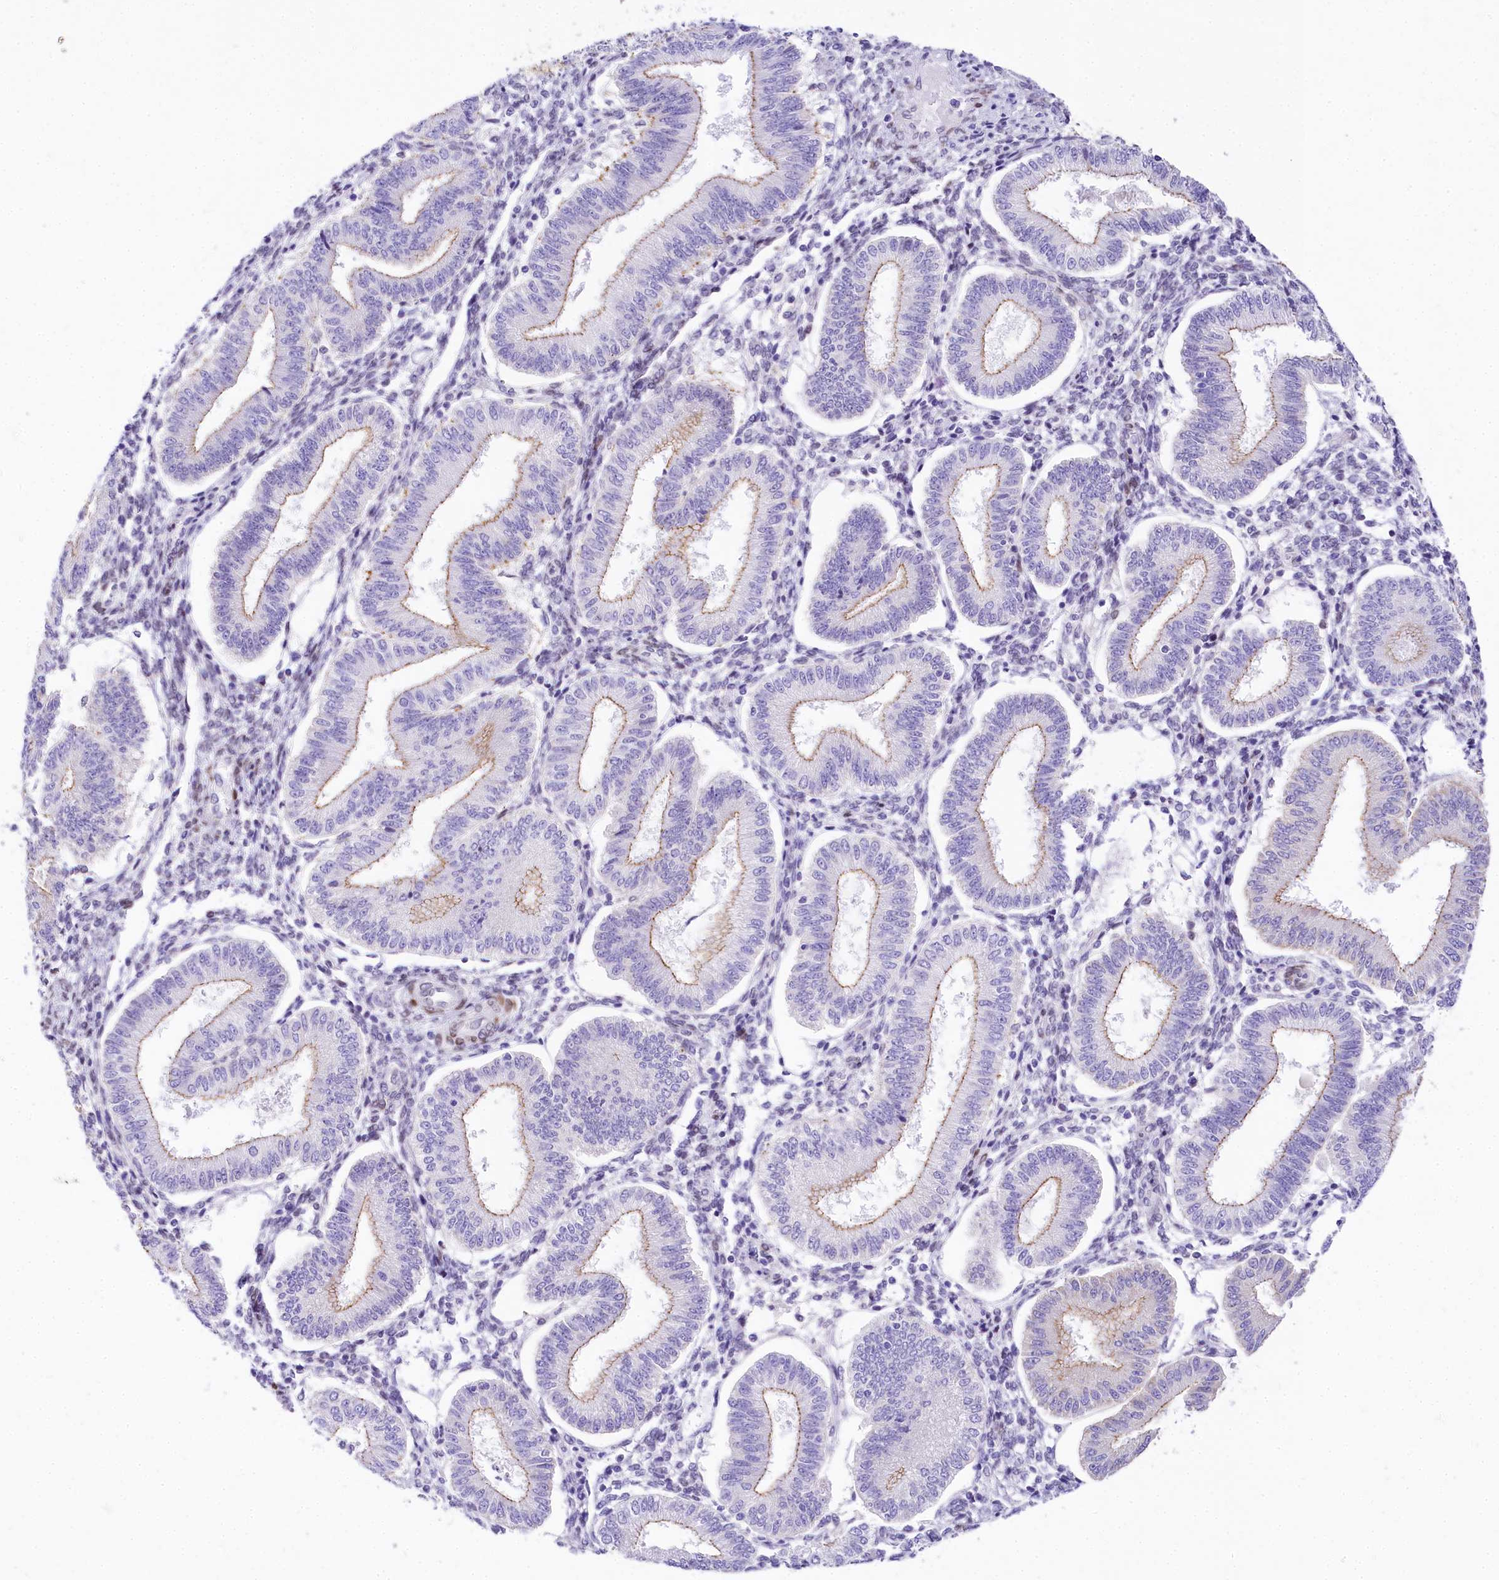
{"staining": {"intensity": "negative", "quantity": "none", "location": "none"}, "tissue": "endometrium", "cell_type": "Cells in endometrial stroma", "image_type": "normal", "snomed": [{"axis": "morphology", "description": "Normal tissue, NOS"}, {"axis": "topography", "description": "Endometrium"}], "caption": "Cells in endometrial stroma show no significant staining in normal endometrium. The staining was performed using DAB to visualize the protein expression in brown, while the nuclei were stained in blue with hematoxylin (Magnification: 20x).", "gene": "PPIP5K2", "patient": {"sex": "female", "age": 39}}